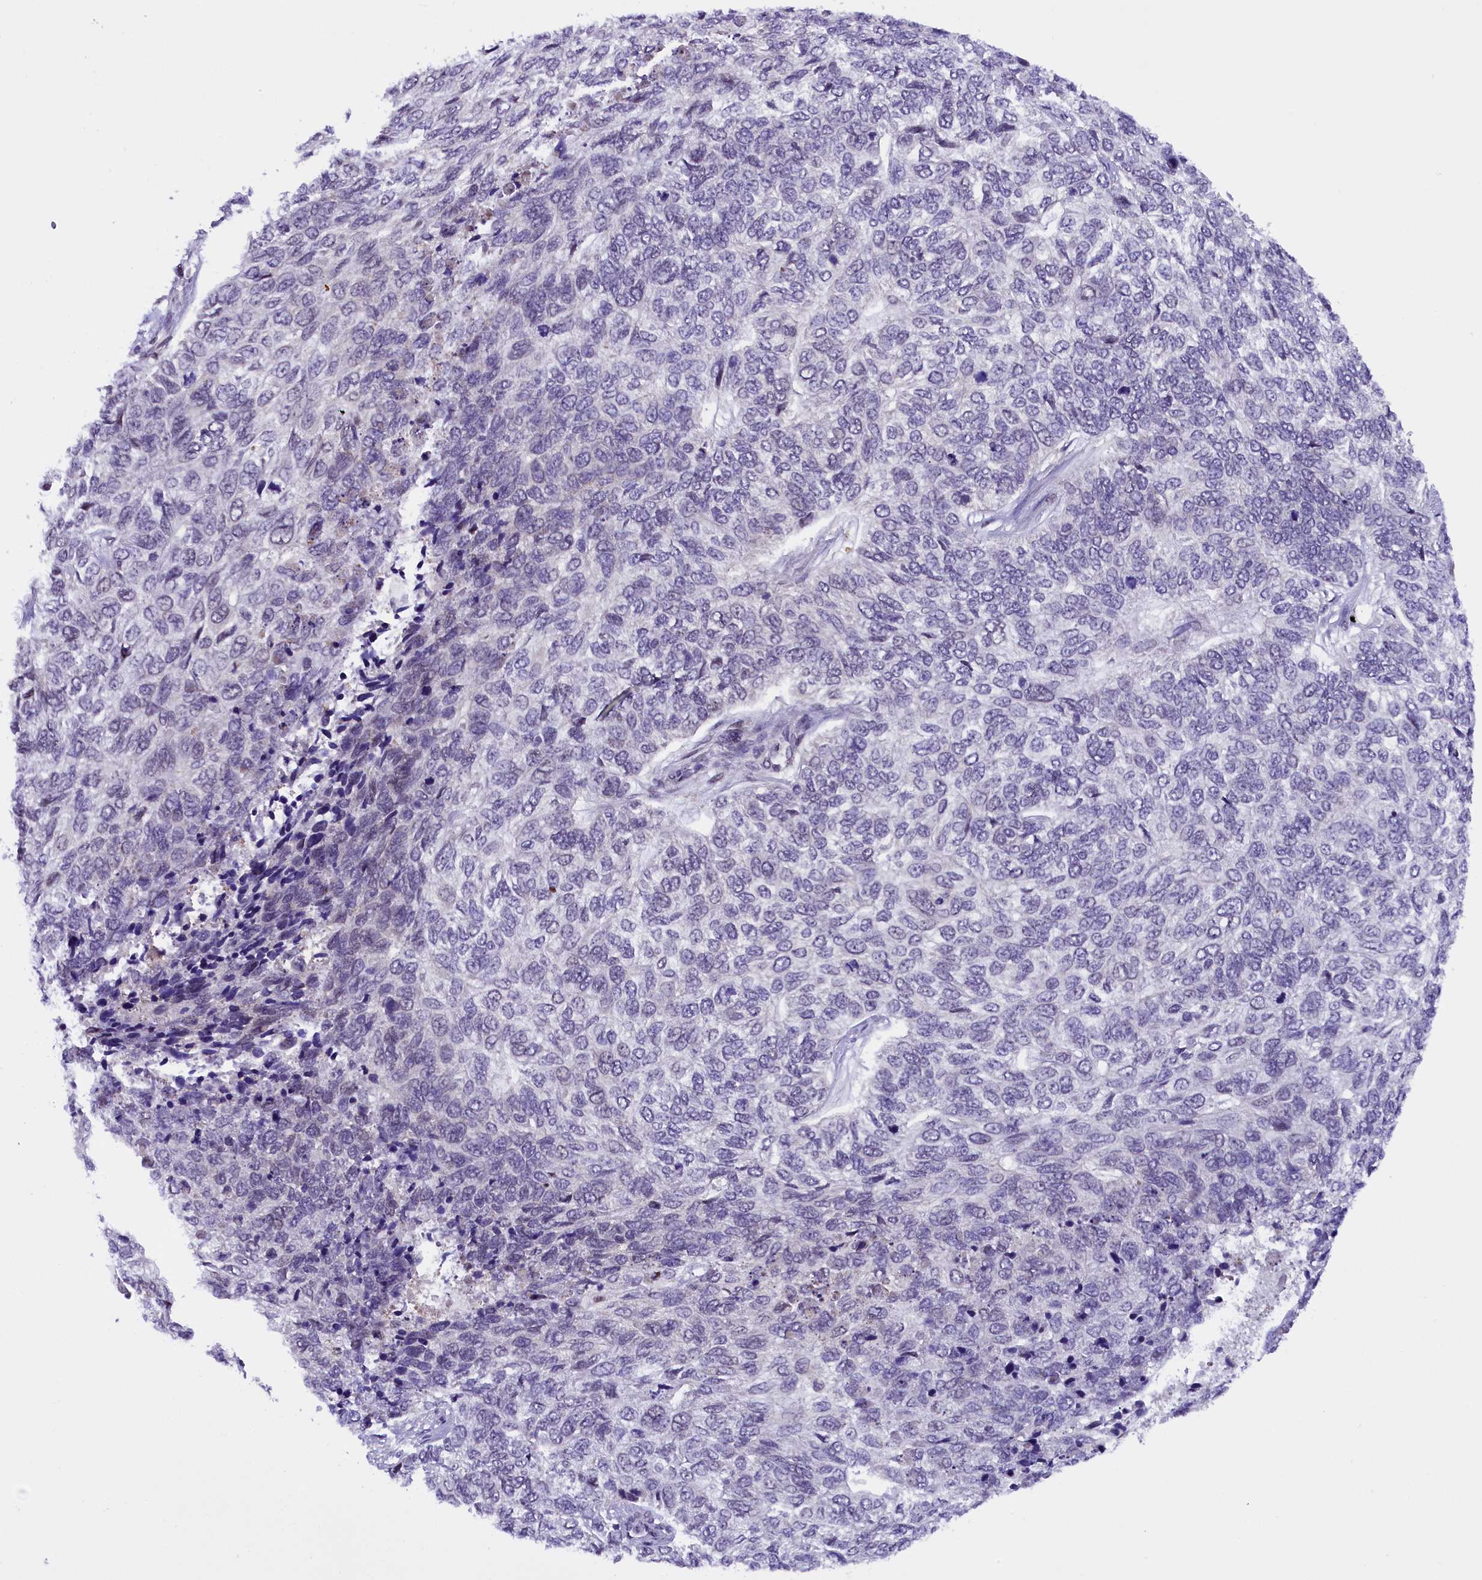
{"staining": {"intensity": "negative", "quantity": "none", "location": "none"}, "tissue": "skin cancer", "cell_type": "Tumor cells", "image_type": "cancer", "snomed": [{"axis": "morphology", "description": "Basal cell carcinoma"}, {"axis": "topography", "description": "Skin"}], "caption": "IHC of human basal cell carcinoma (skin) exhibits no staining in tumor cells.", "gene": "IQCN", "patient": {"sex": "female", "age": 65}}